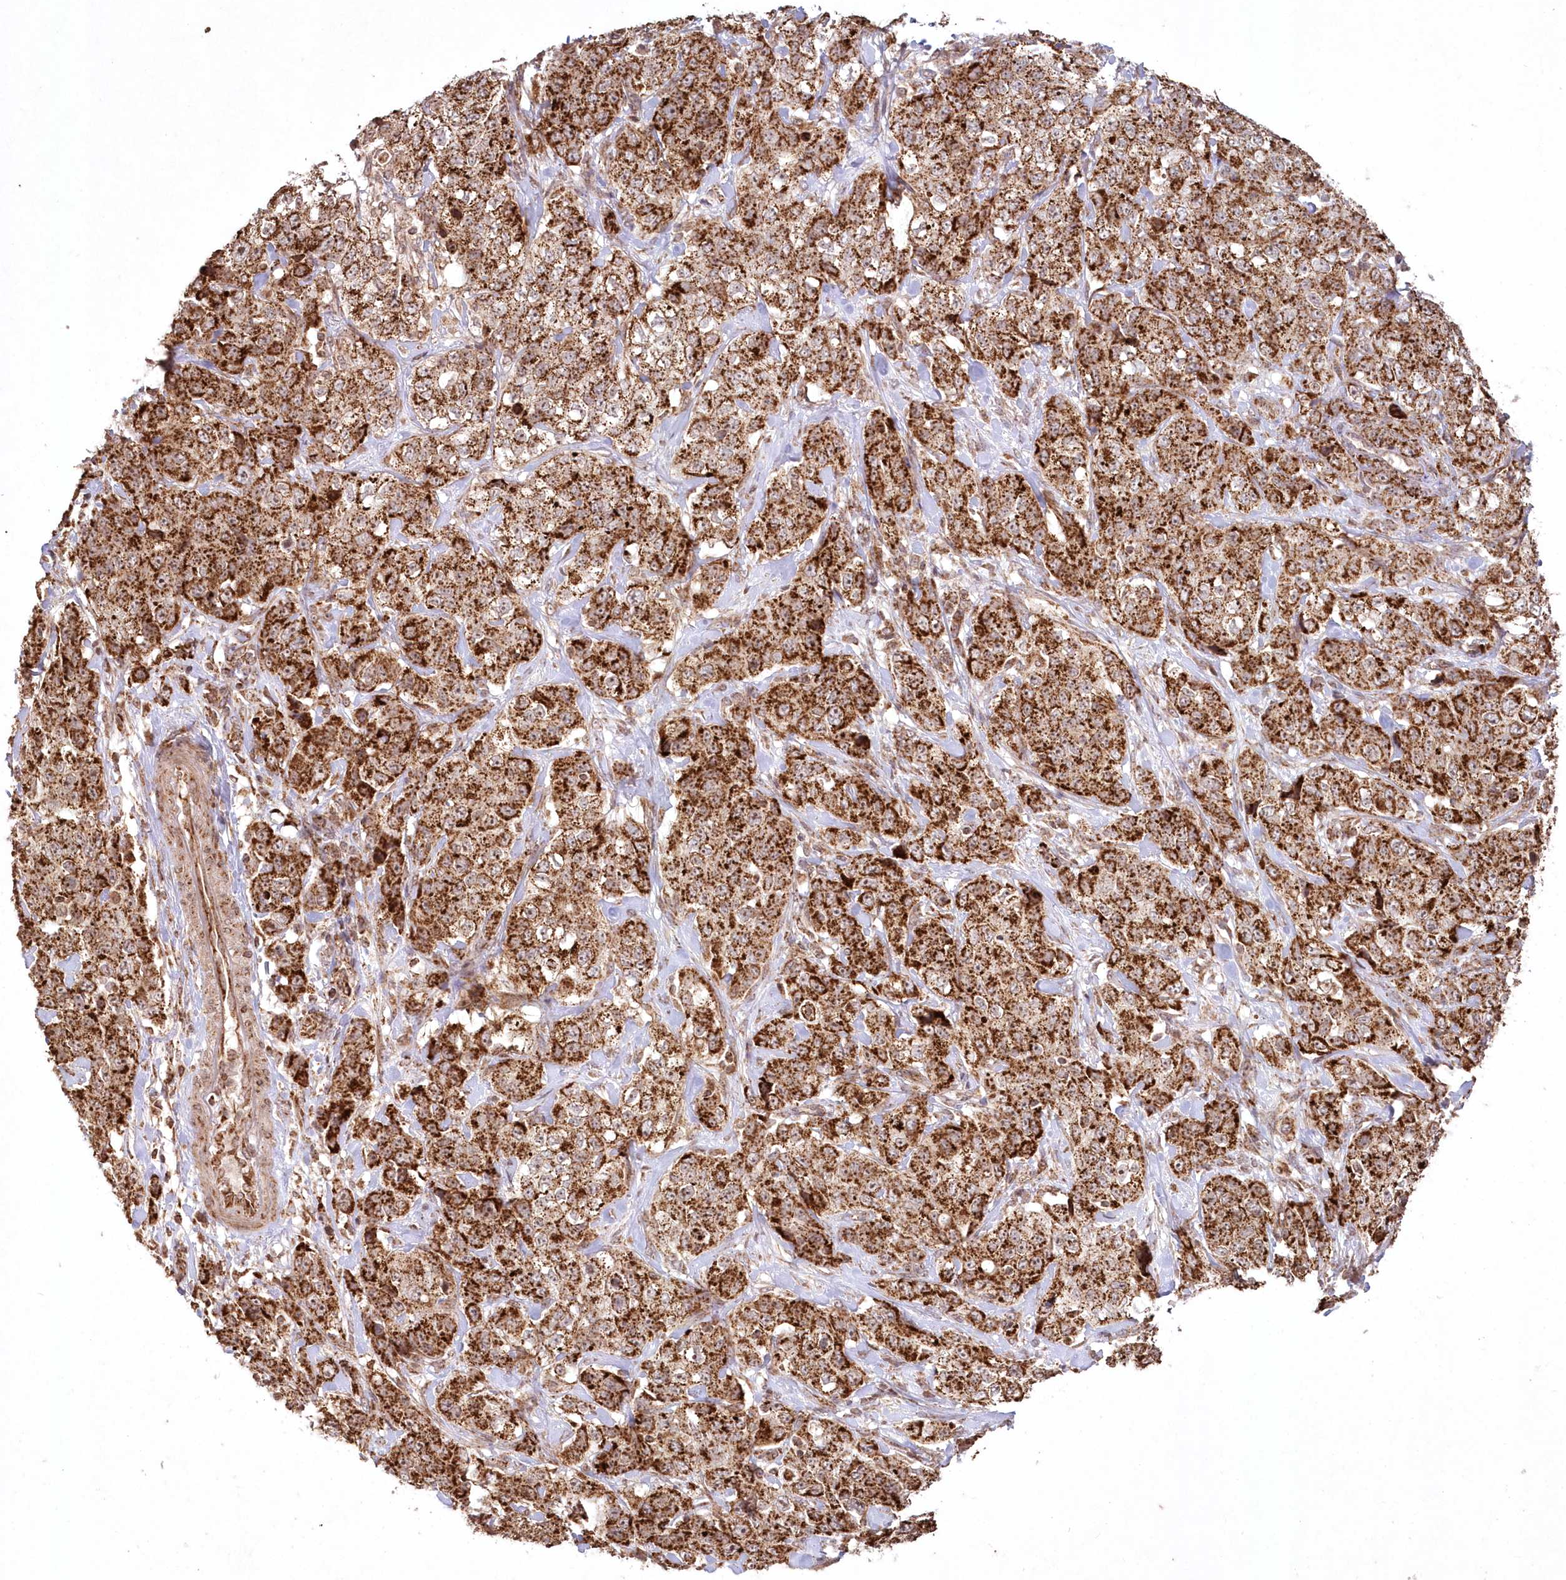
{"staining": {"intensity": "strong", "quantity": ">75%", "location": "cytoplasmic/membranous"}, "tissue": "stomach cancer", "cell_type": "Tumor cells", "image_type": "cancer", "snomed": [{"axis": "morphology", "description": "Adenocarcinoma, NOS"}, {"axis": "topography", "description": "Stomach"}], "caption": "Tumor cells show high levels of strong cytoplasmic/membranous staining in about >75% of cells in human stomach cancer.", "gene": "LRPPRC", "patient": {"sex": "male", "age": 48}}